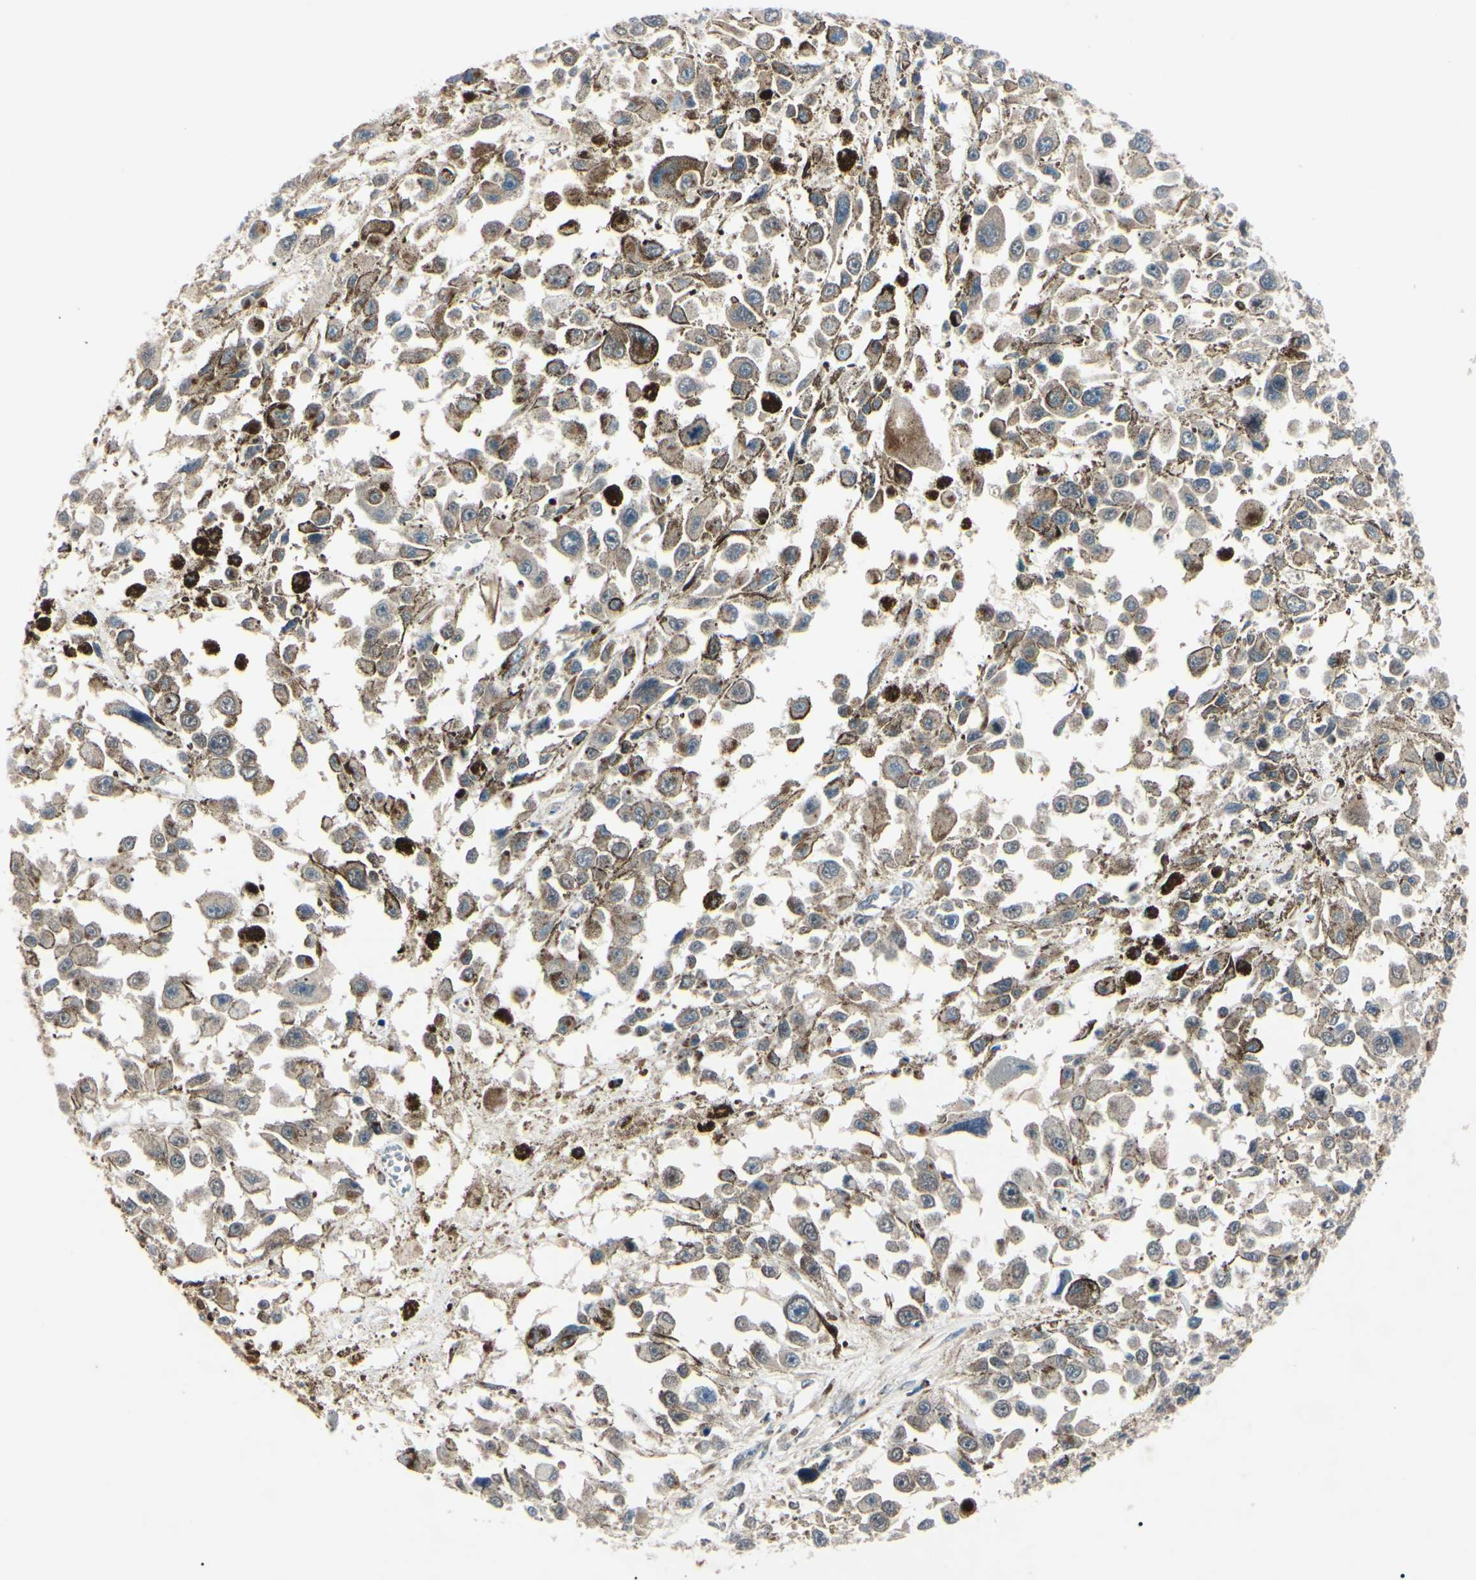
{"staining": {"intensity": "weak", "quantity": "25%-75%", "location": "cytoplasmic/membranous"}, "tissue": "melanoma", "cell_type": "Tumor cells", "image_type": "cancer", "snomed": [{"axis": "morphology", "description": "Malignant melanoma, Metastatic site"}, {"axis": "topography", "description": "Lymph node"}], "caption": "Human melanoma stained with a brown dye displays weak cytoplasmic/membranous positive staining in about 25%-75% of tumor cells.", "gene": "MAPRE1", "patient": {"sex": "male", "age": 59}}